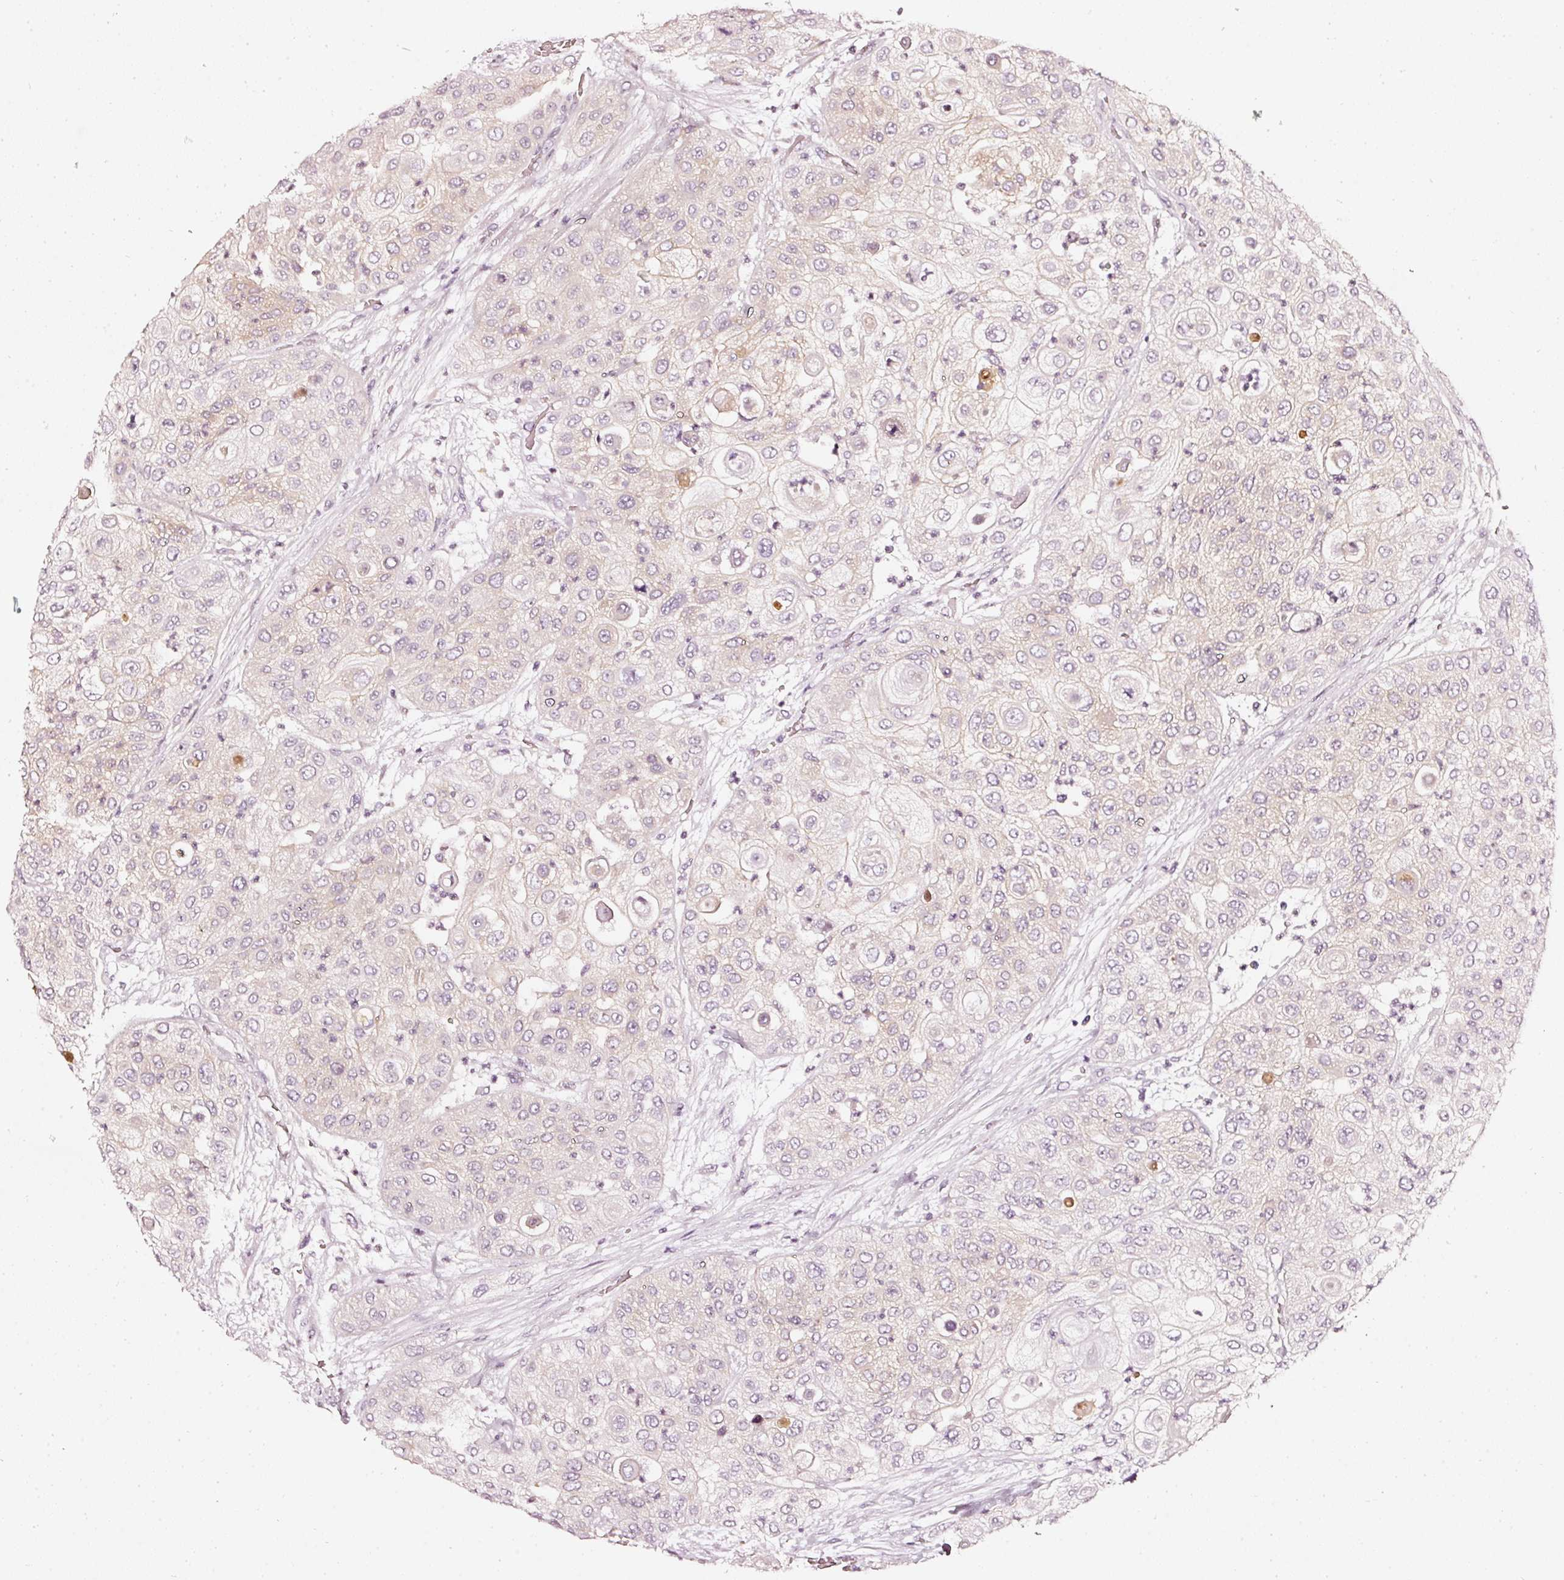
{"staining": {"intensity": "weak", "quantity": "<25%", "location": "cytoplasmic/membranous"}, "tissue": "urothelial cancer", "cell_type": "Tumor cells", "image_type": "cancer", "snomed": [{"axis": "morphology", "description": "Urothelial carcinoma, High grade"}, {"axis": "topography", "description": "Urinary bladder"}], "caption": "Immunohistochemistry (IHC) histopathology image of human high-grade urothelial carcinoma stained for a protein (brown), which shows no expression in tumor cells.", "gene": "CNP", "patient": {"sex": "female", "age": 79}}